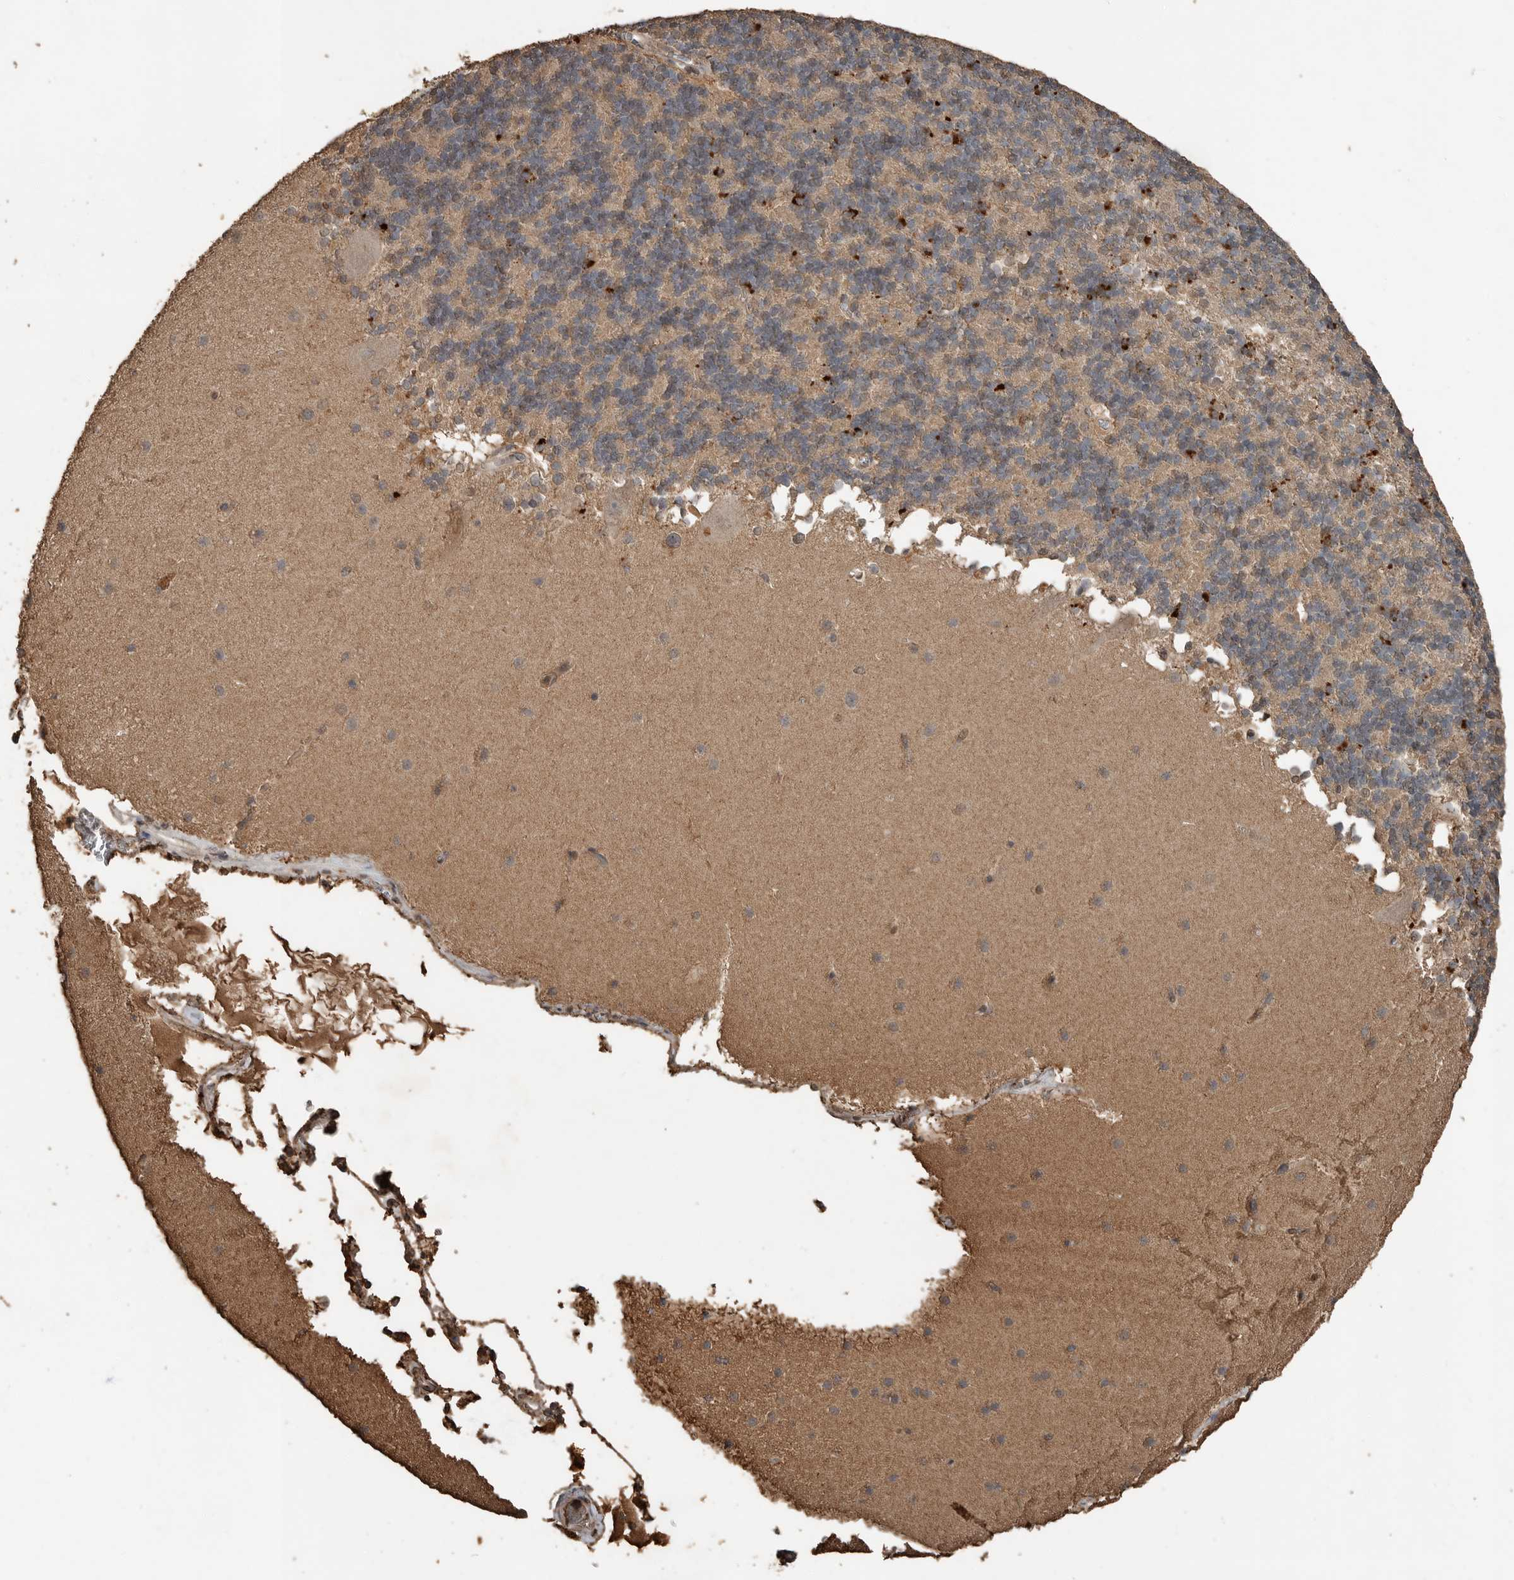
{"staining": {"intensity": "moderate", "quantity": "25%-75%", "location": "cytoplasmic/membranous,nuclear"}, "tissue": "cerebellum", "cell_type": "Cells in granular layer", "image_type": "normal", "snomed": [{"axis": "morphology", "description": "Normal tissue, NOS"}, {"axis": "topography", "description": "Cerebellum"}], "caption": "Human cerebellum stained with a brown dye reveals moderate cytoplasmic/membranous,nuclear positive expression in approximately 25%-75% of cells in granular layer.", "gene": "BLZF1", "patient": {"sex": "female", "age": 19}}